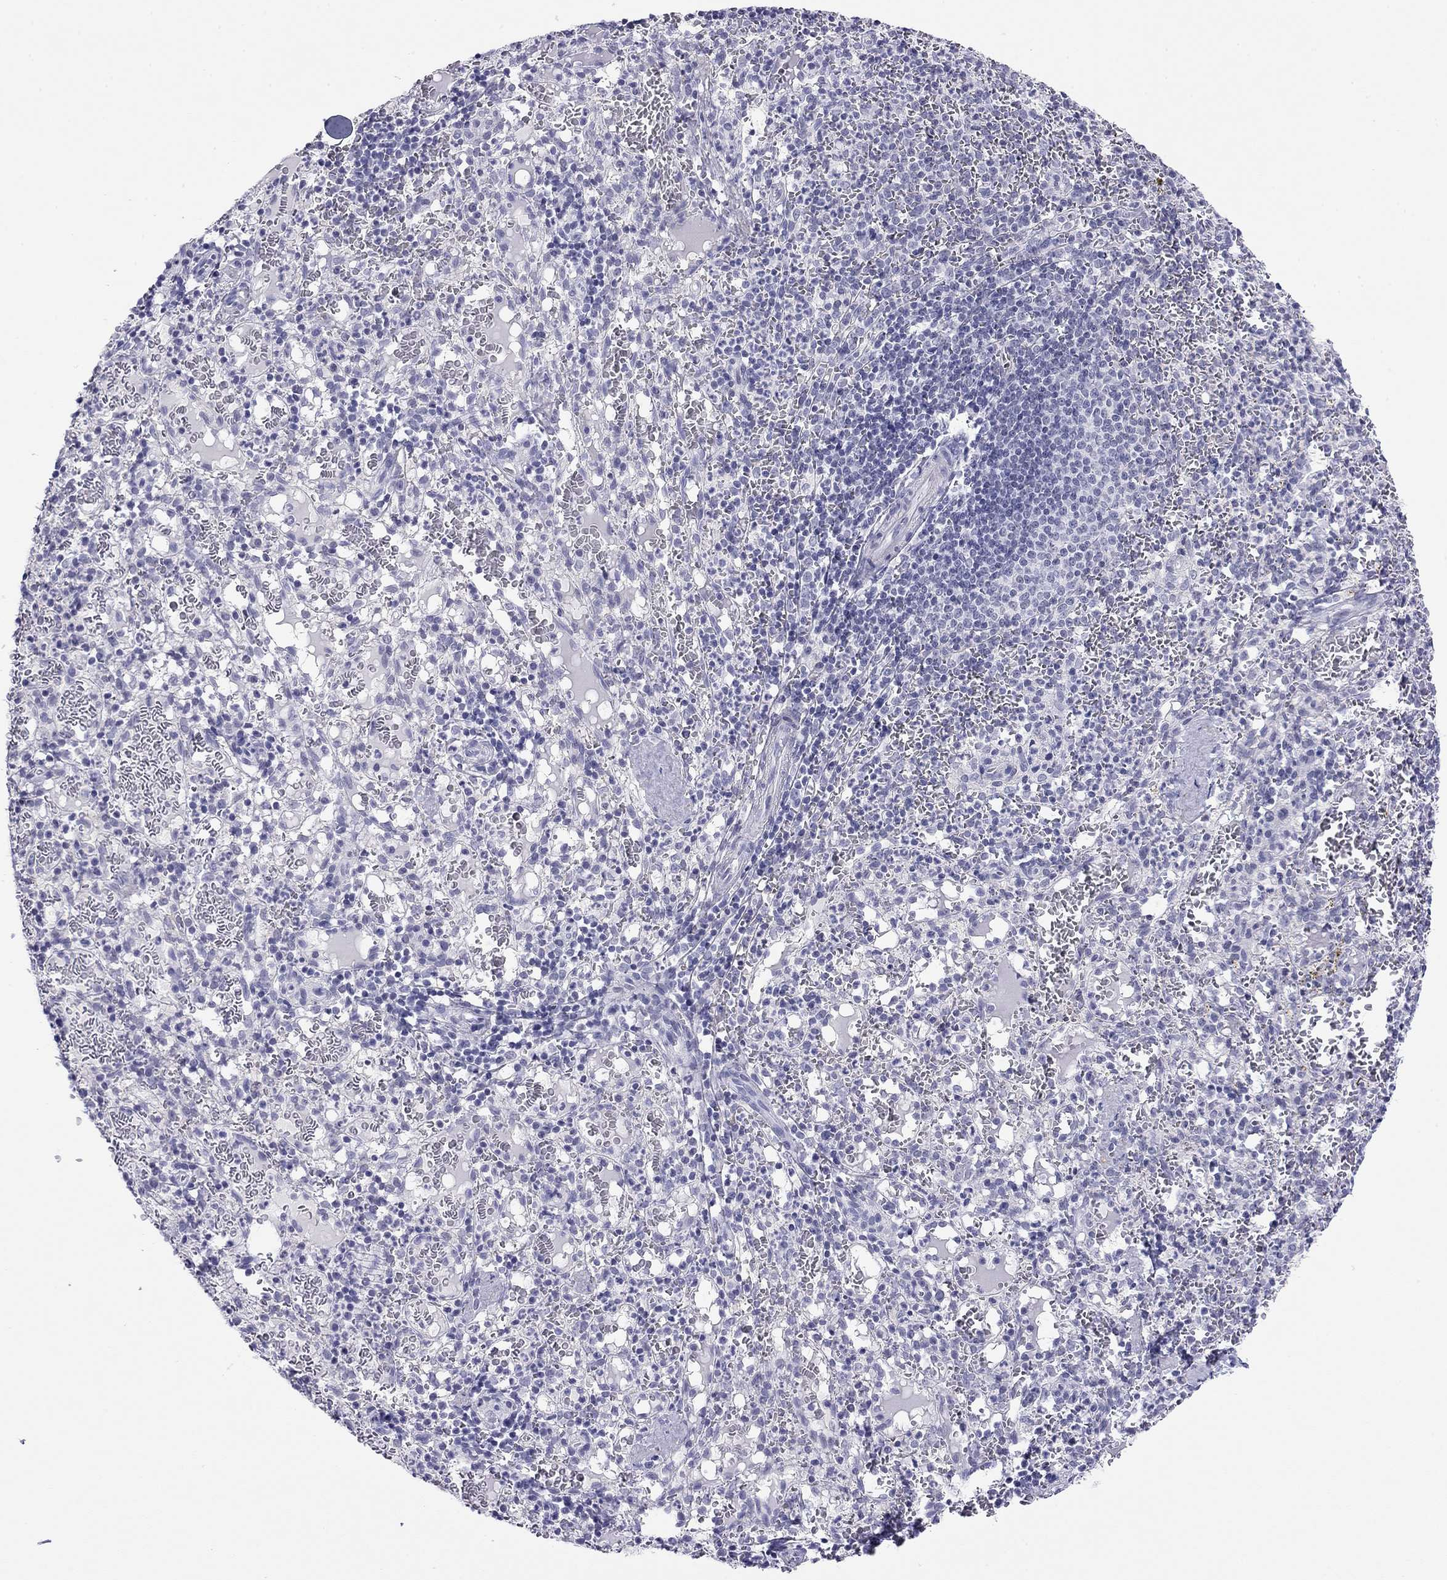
{"staining": {"intensity": "negative", "quantity": "none", "location": "none"}, "tissue": "spleen", "cell_type": "Cells in red pulp", "image_type": "normal", "snomed": [{"axis": "morphology", "description": "Normal tissue, NOS"}, {"axis": "topography", "description": "Spleen"}], "caption": "Spleen stained for a protein using immunohistochemistry (IHC) shows no expression cells in red pulp.", "gene": "MYMX", "patient": {"sex": "male", "age": 11}}